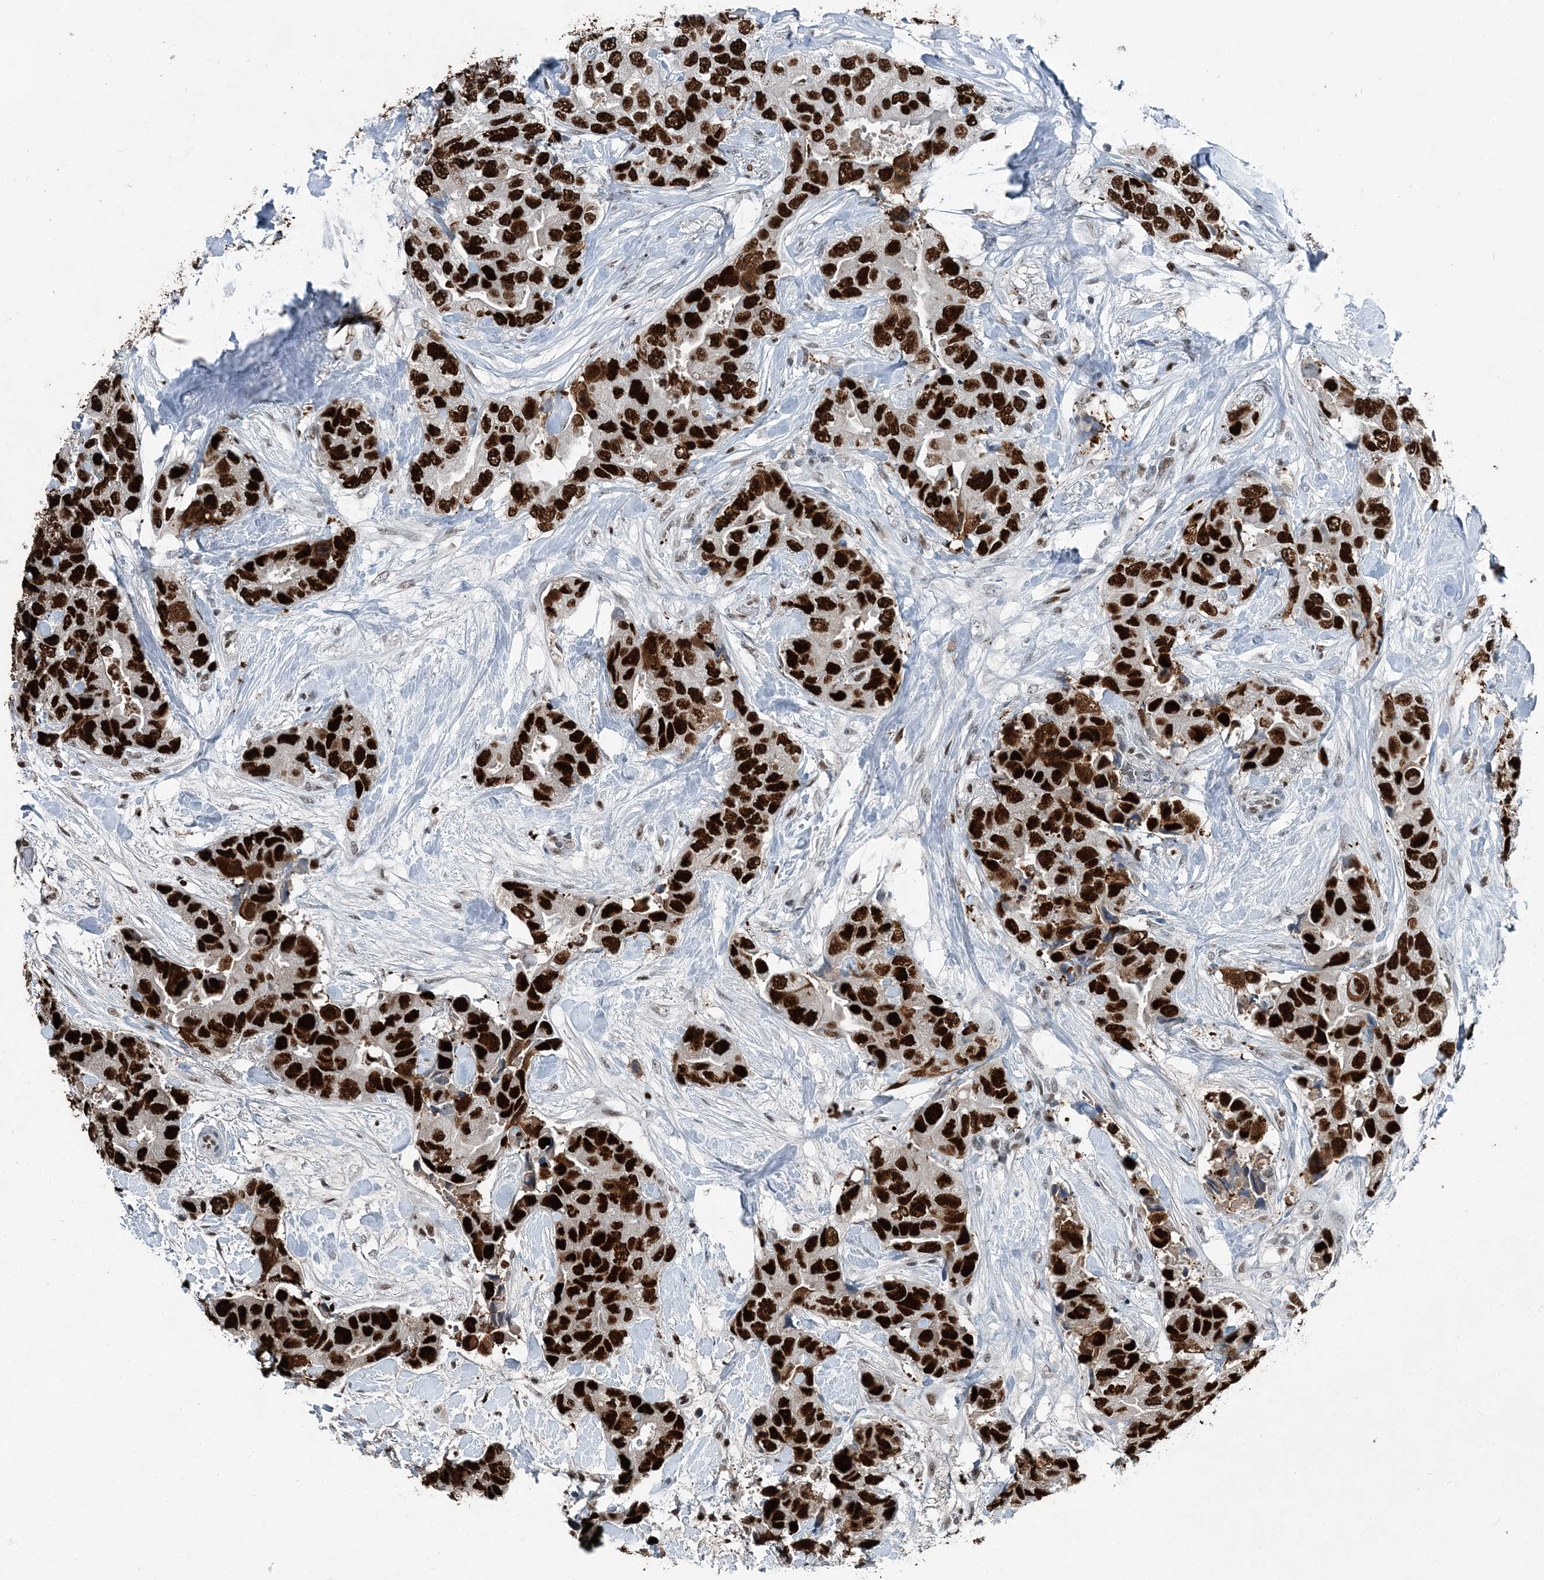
{"staining": {"intensity": "strong", "quantity": ">75%", "location": "nuclear"}, "tissue": "breast cancer", "cell_type": "Tumor cells", "image_type": "cancer", "snomed": [{"axis": "morphology", "description": "Duct carcinoma"}, {"axis": "topography", "description": "Breast"}], "caption": "Immunohistochemistry of breast invasive ductal carcinoma demonstrates high levels of strong nuclear staining in about >75% of tumor cells.", "gene": "HAT1", "patient": {"sex": "female", "age": 62}}